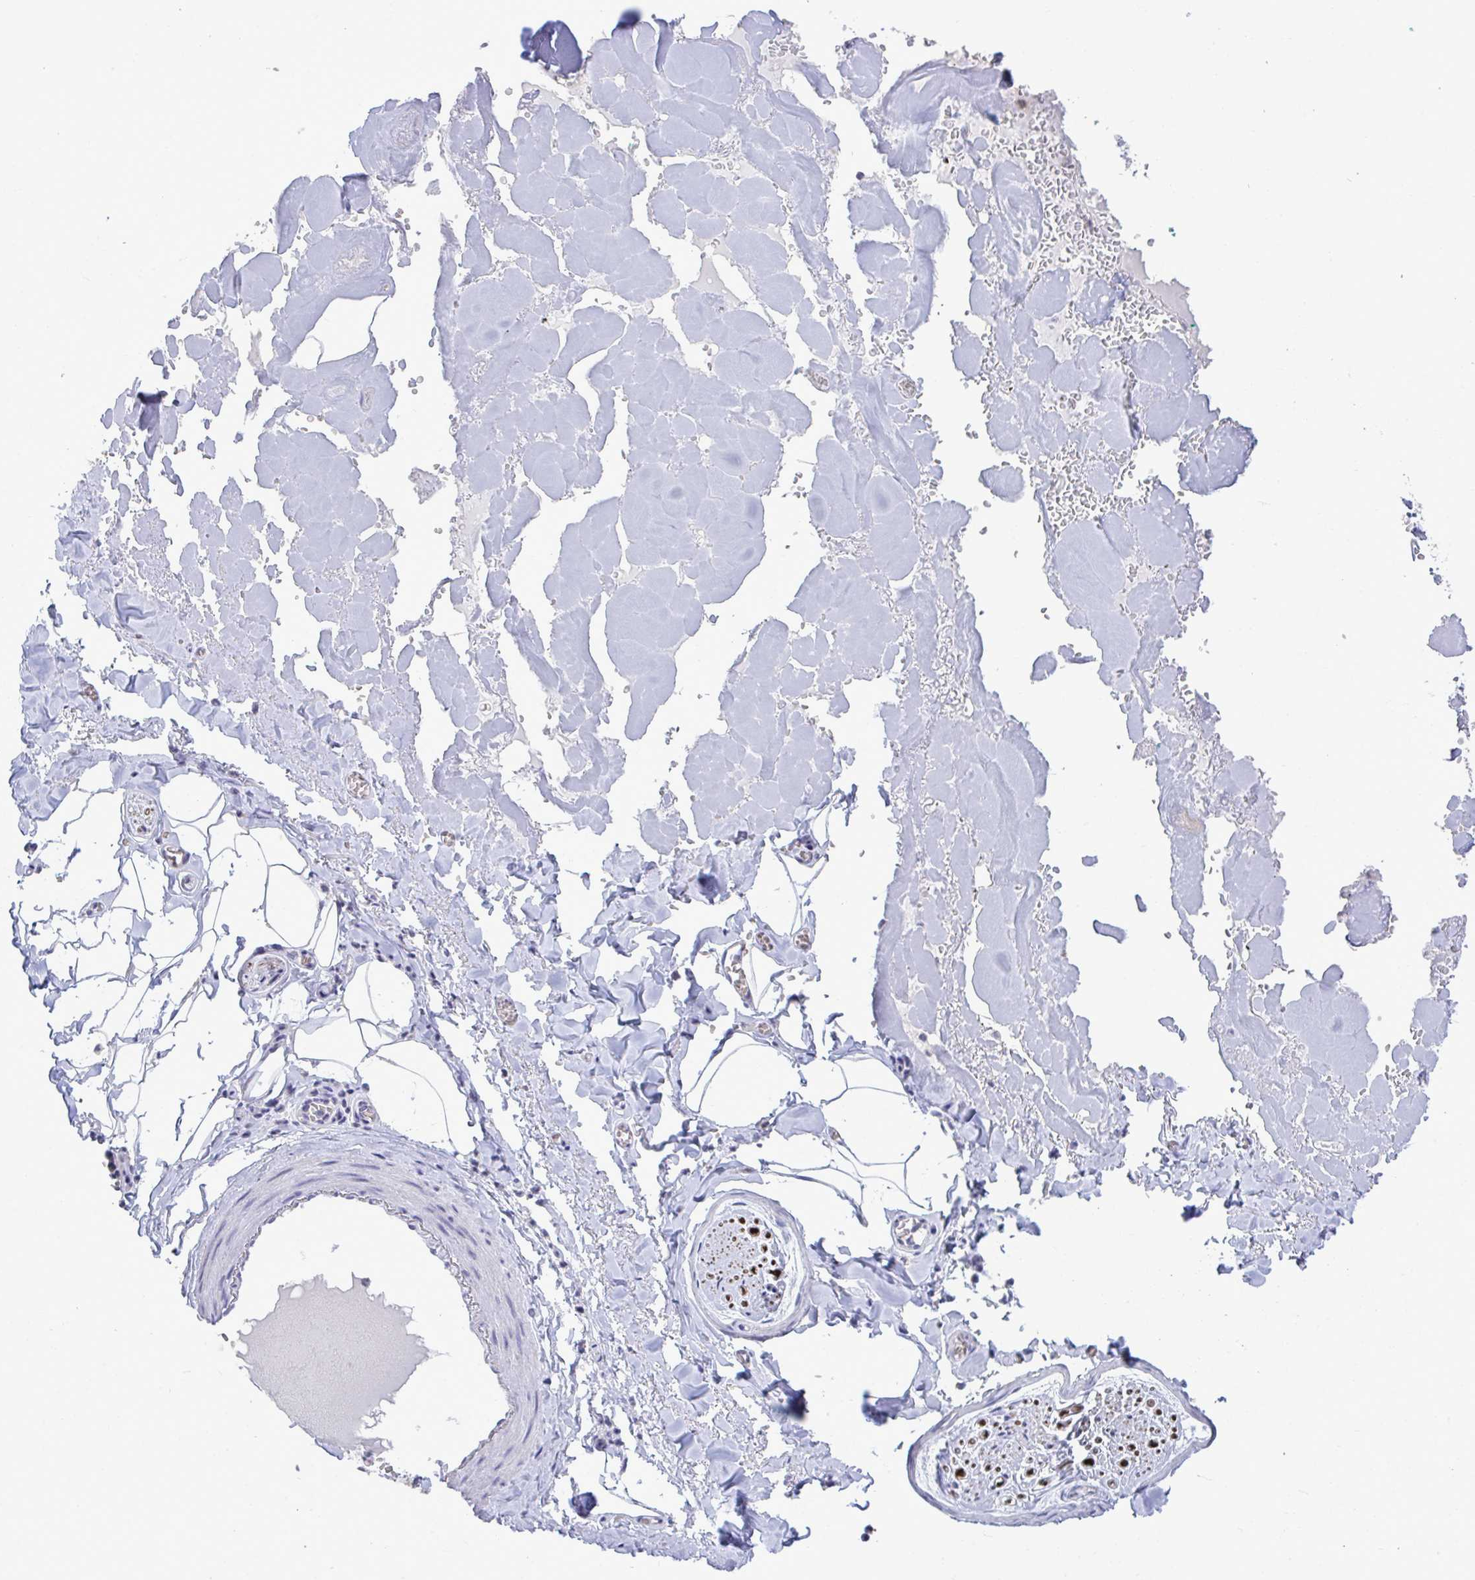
{"staining": {"intensity": "negative", "quantity": "none", "location": "none"}, "tissue": "adipose tissue", "cell_type": "Adipocytes", "image_type": "normal", "snomed": [{"axis": "morphology", "description": "Normal tissue, NOS"}, {"axis": "topography", "description": "Vulva"}, {"axis": "topography", "description": "Peripheral nerve tissue"}], "caption": "An IHC histopathology image of unremarkable adipose tissue is shown. There is no staining in adipocytes of adipose tissue. (DAB IHC with hematoxylin counter stain).", "gene": "PIGK", "patient": {"sex": "female", "age": 66}}